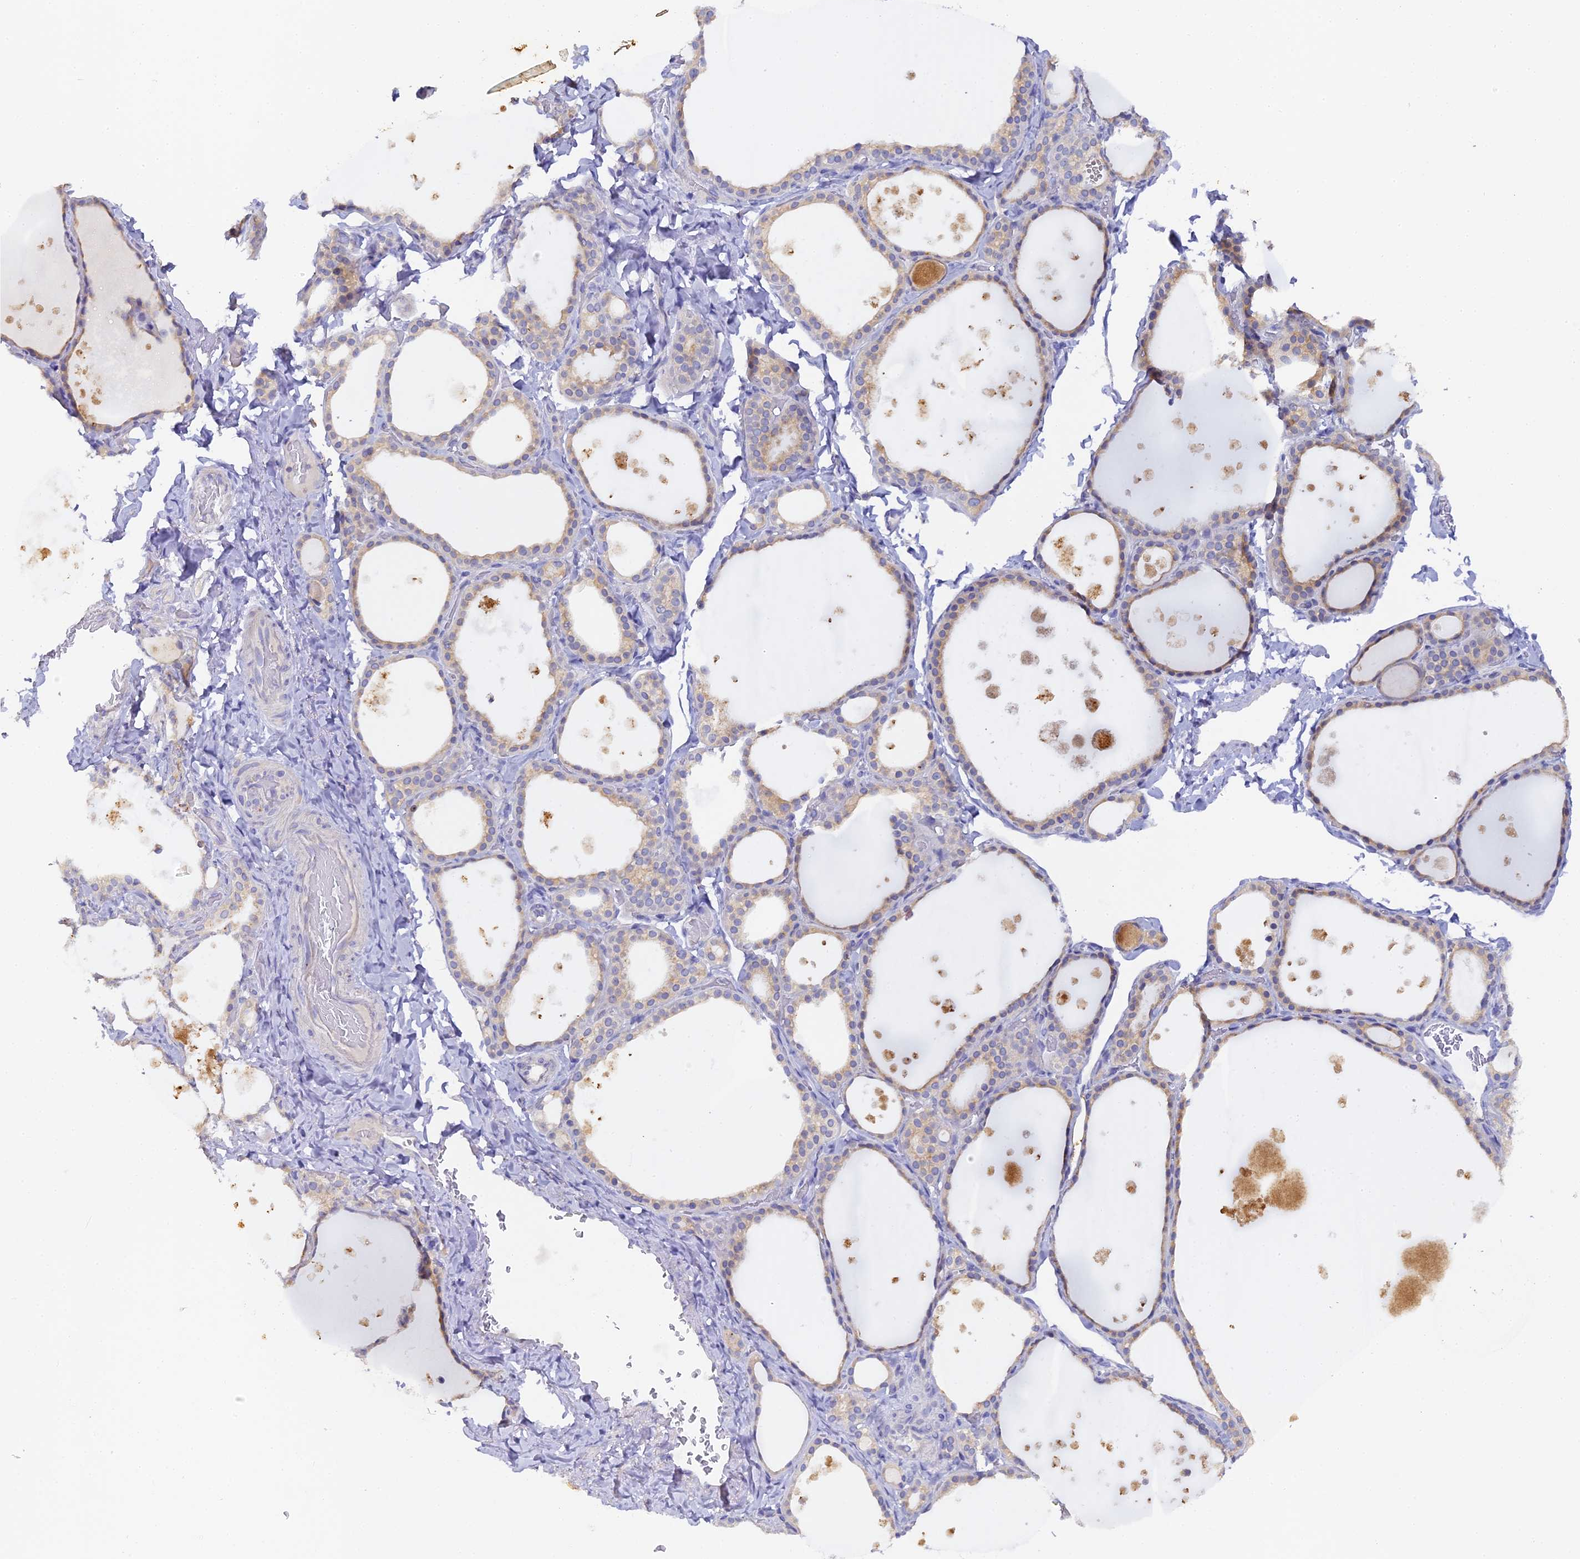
{"staining": {"intensity": "weak", "quantity": "25%-75%", "location": "cytoplasmic/membranous"}, "tissue": "thyroid gland", "cell_type": "Glandular cells", "image_type": "normal", "snomed": [{"axis": "morphology", "description": "Normal tissue, NOS"}, {"axis": "topography", "description": "Thyroid gland"}], "caption": "IHC staining of benign thyroid gland, which displays low levels of weak cytoplasmic/membranous expression in about 25%-75% of glandular cells indicating weak cytoplasmic/membranous protein positivity. The staining was performed using DAB (3,3'-diaminobenzidine) (brown) for protein detection and nuclei were counterstained in hematoxylin (blue).", "gene": "DONSON", "patient": {"sex": "female", "age": 44}}